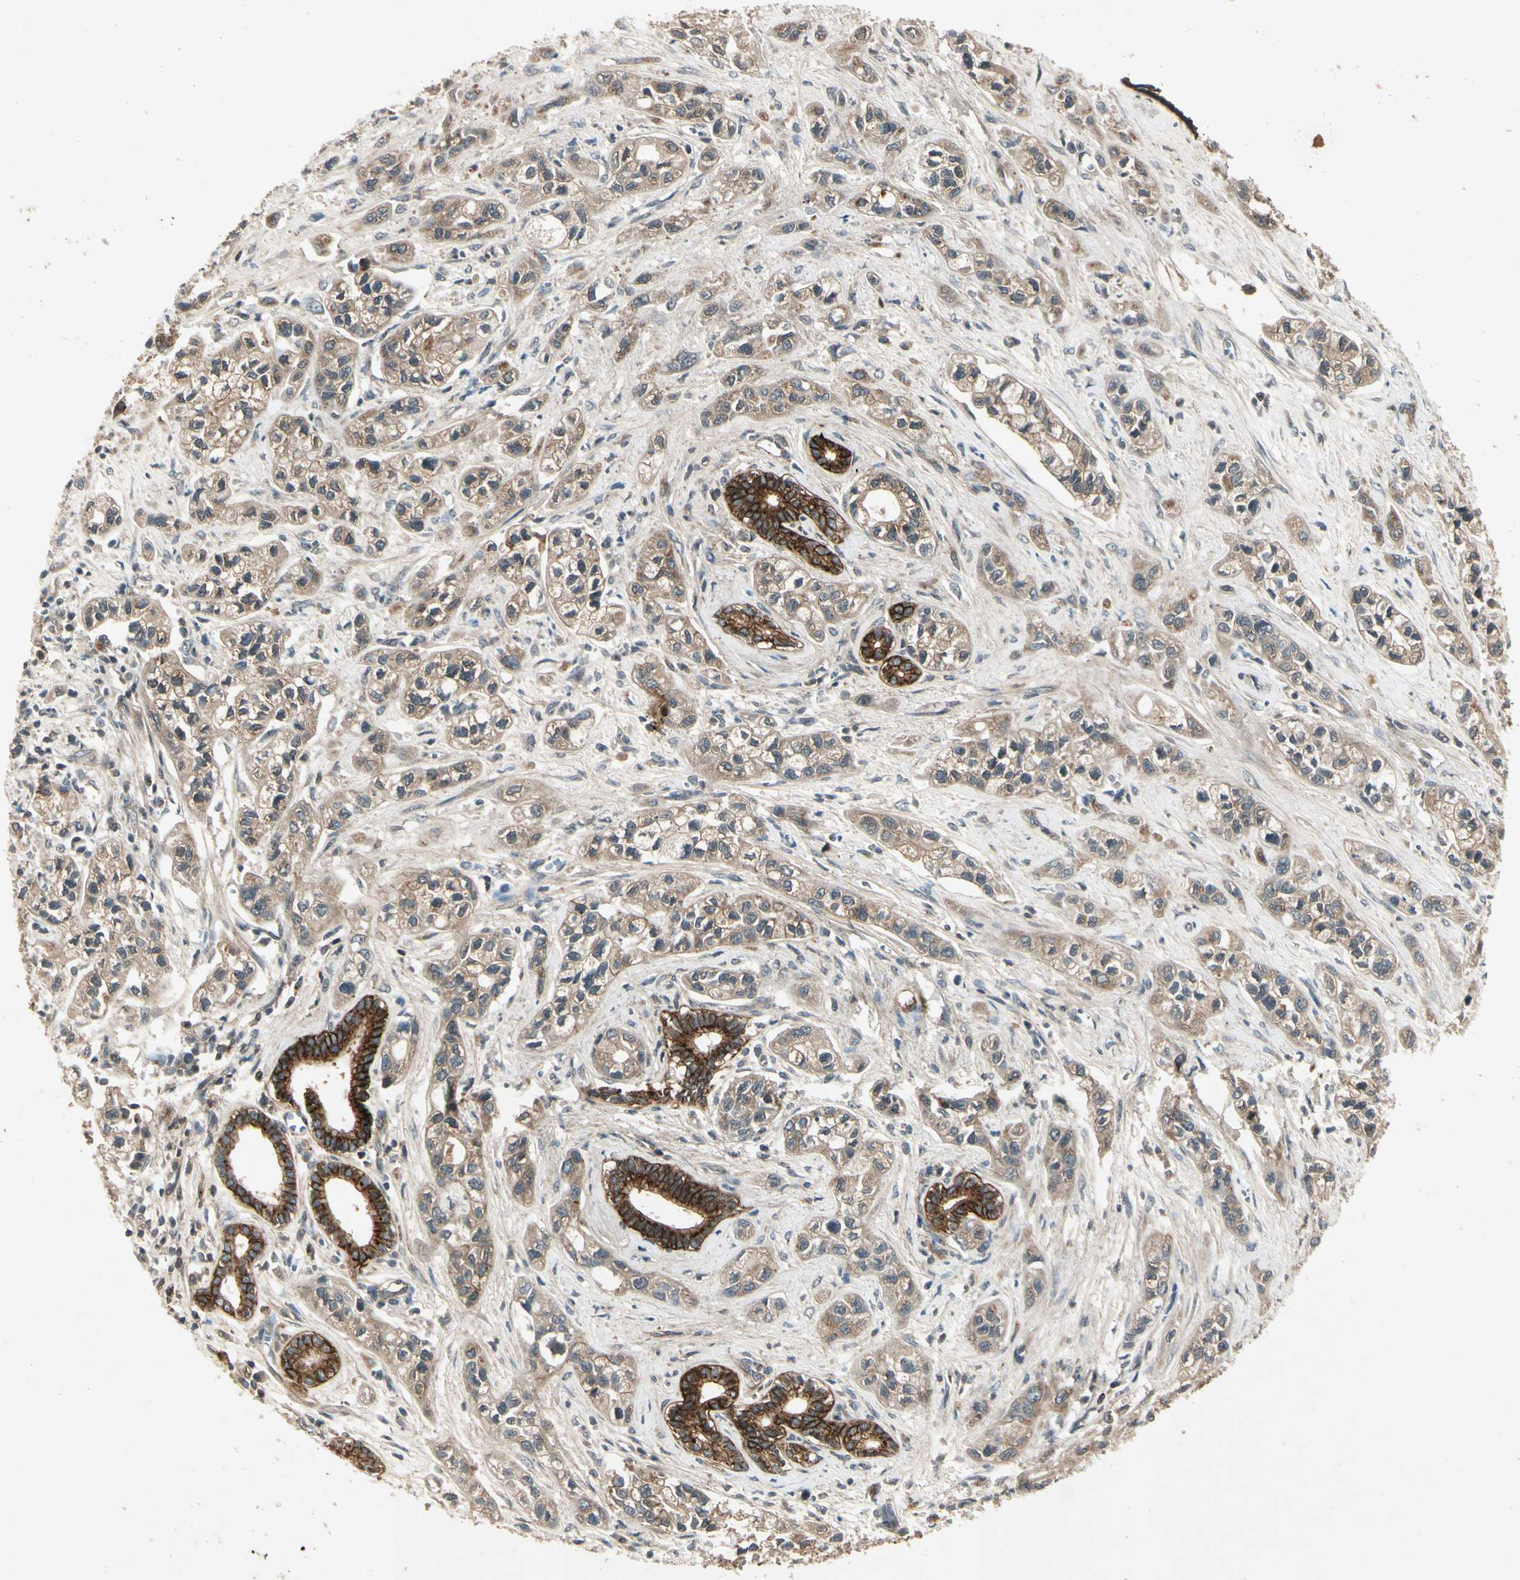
{"staining": {"intensity": "weak", "quantity": ">75%", "location": "cytoplasmic/membranous"}, "tissue": "pancreatic cancer", "cell_type": "Tumor cells", "image_type": "cancer", "snomed": [{"axis": "morphology", "description": "Adenocarcinoma, NOS"}, {"axis": "topography", "description": "Pancreas"}], "caption": "Immunohistochemical staining of human pancreatic cancer (adenocarcinoma) exhibits low levels of weak cytoplasmic/membranous protein expression in about >75% of tumor cells.", "gene": "FLOT1", "patient": {"sex": "male", "age": 74}}